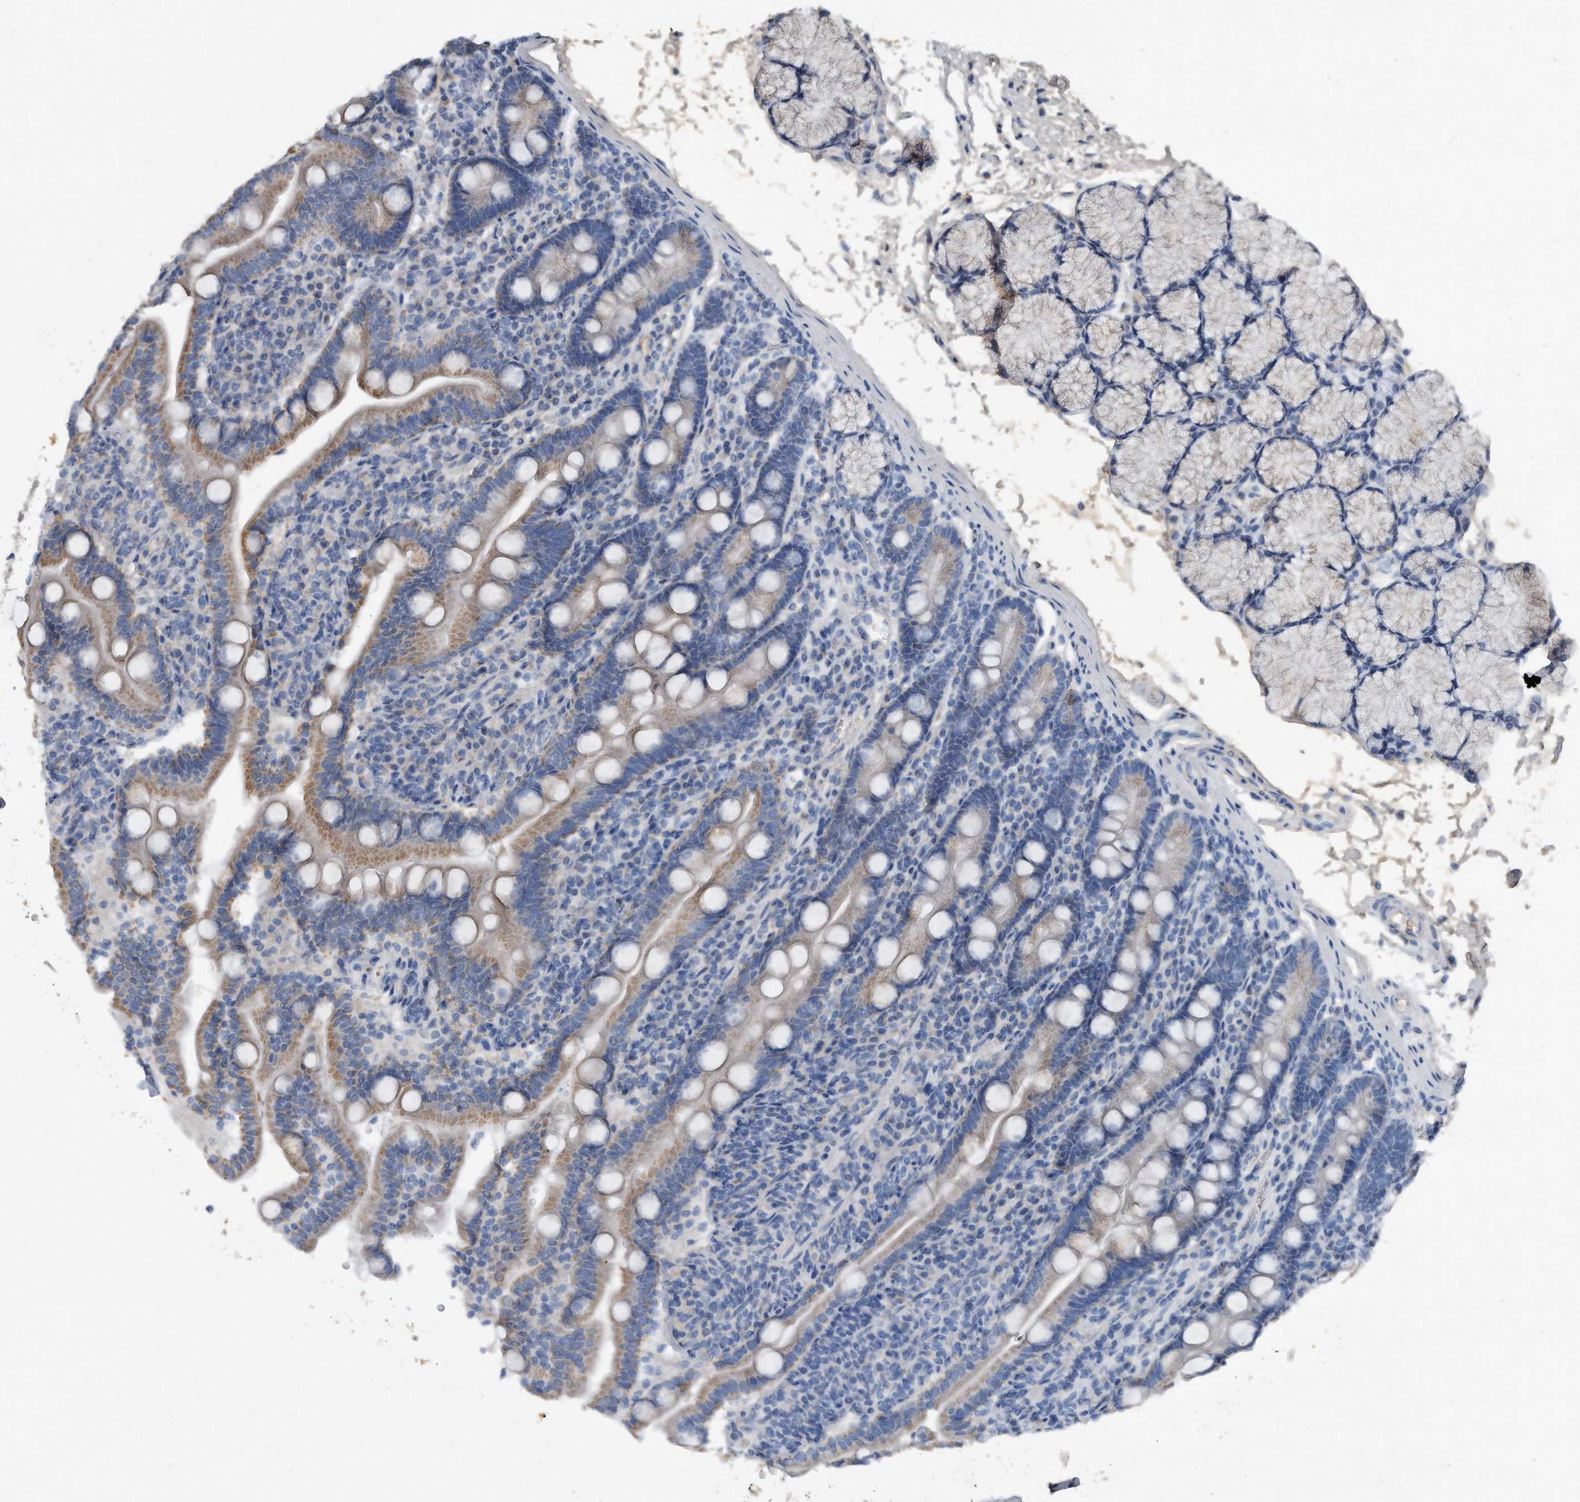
{"staining": {"intensity": "moderate", "quantity": "<25%", "location": "cytoplasmic/membranous"}, "tissue": "duodenum", "cell_type": "Glandular cells", "image_type": "normal", "snomed": [{"axis": "morphology", "description": "Normal tissue, NOS"}, {"axis": "topography", "description": "Duodenum"}], "caption": "Immunohistochemical staining of benign duodenum shows <25% levels of moderate cytoplasmic/membranous protein expression in about <25% of glandular cells.", "gene": "SDHA", "patient": {"sex": "male", "age": 35}}